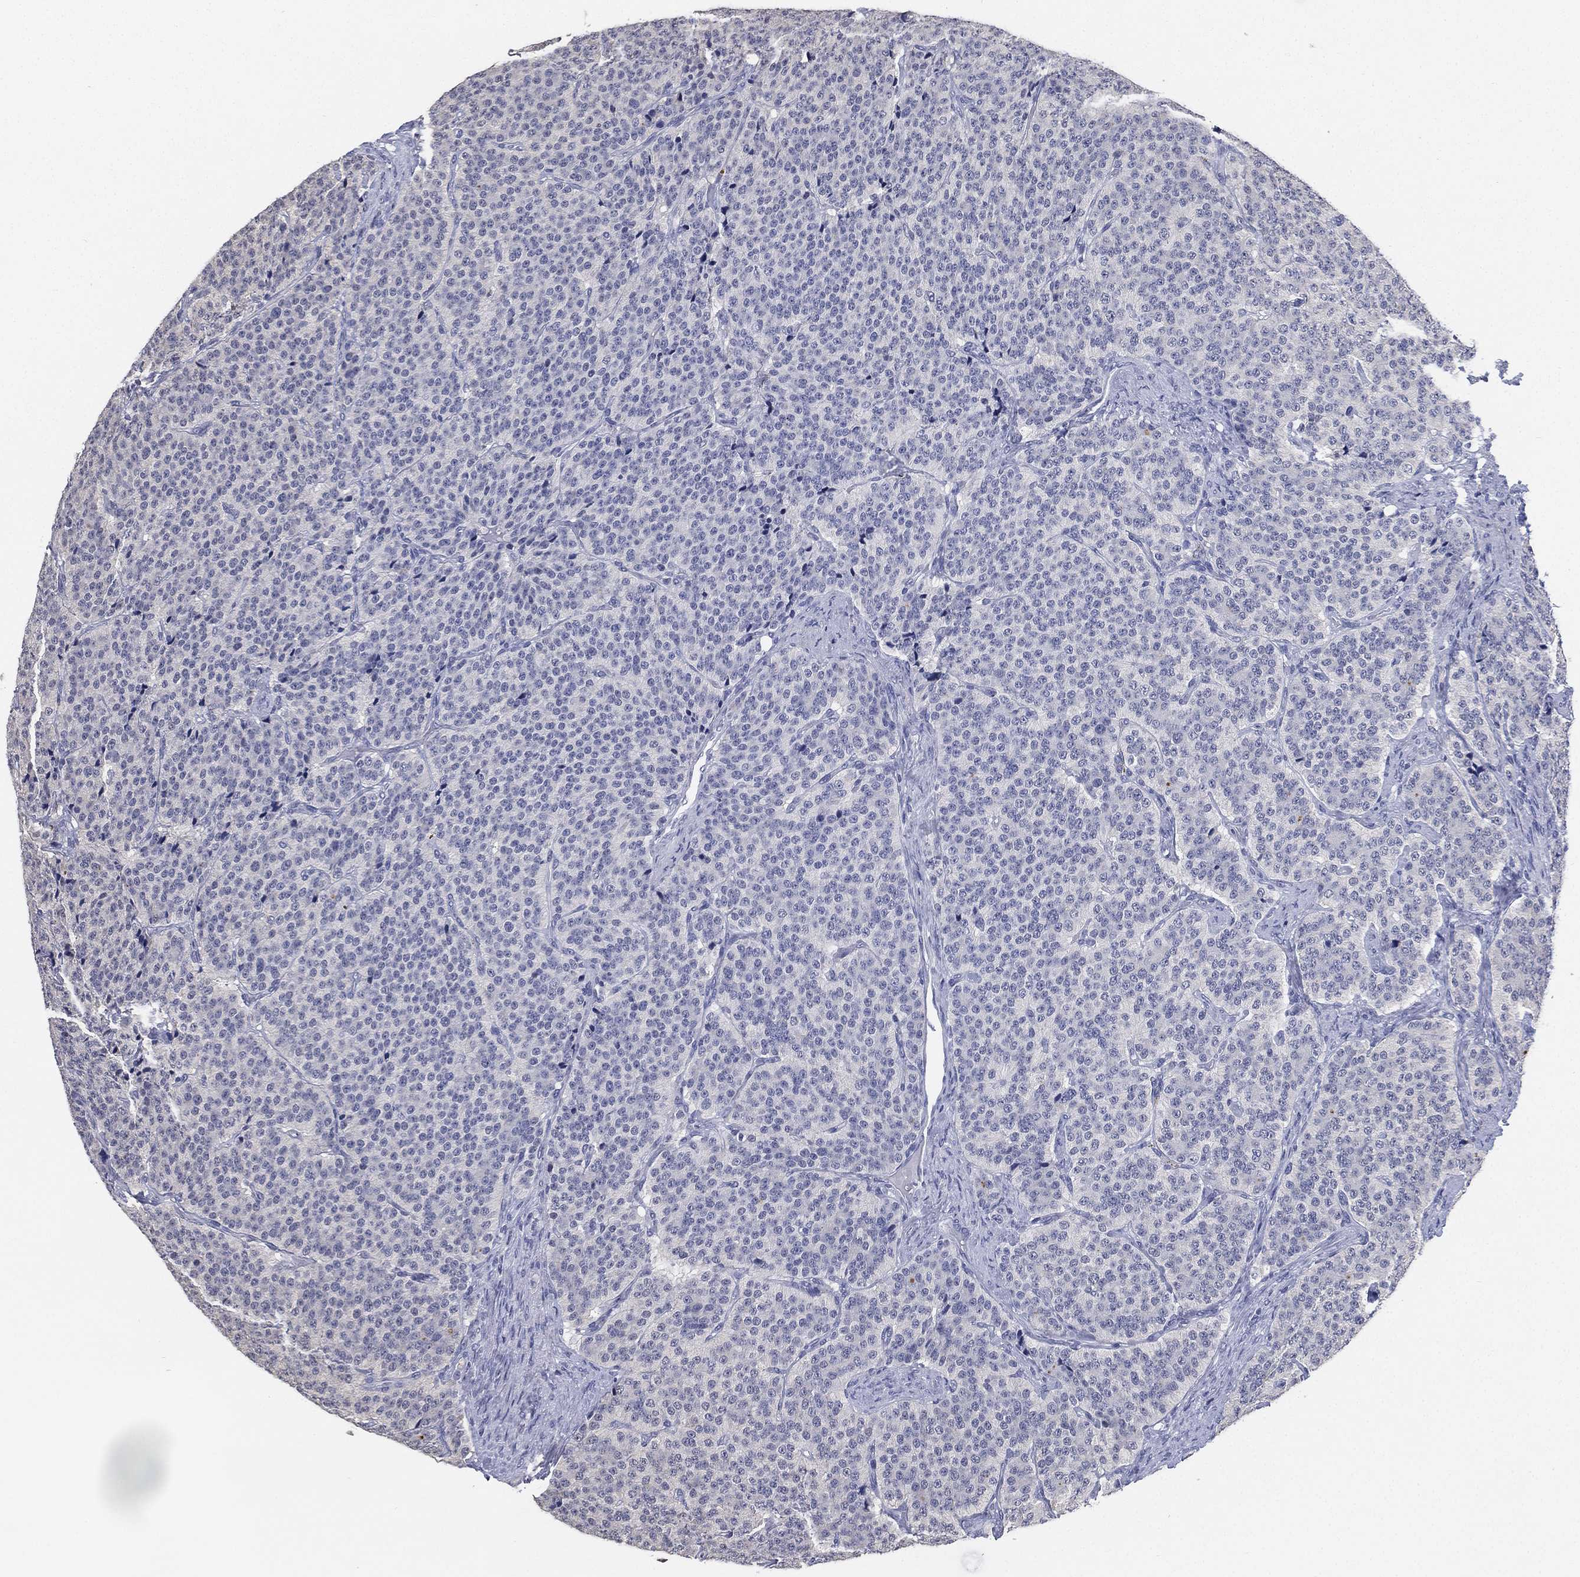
{"staining": {"intensity": "negative", "quantity": "none", "location": "none"}, "tissue": "carcinoid", "cell_type": "Tumor cells", "image_type": "cancer", "snomed": [{"axis": "morphology", "description": "Carcinoid, malignant, NOS"}, {"axis": "topography", "description": "Small intestine"}], "caption": "This is an IHC micrograph of carcinoid. There is no positivity in tumor cells.", "gene": "IYD", "patient": {"sex": "female", "age": 58}}